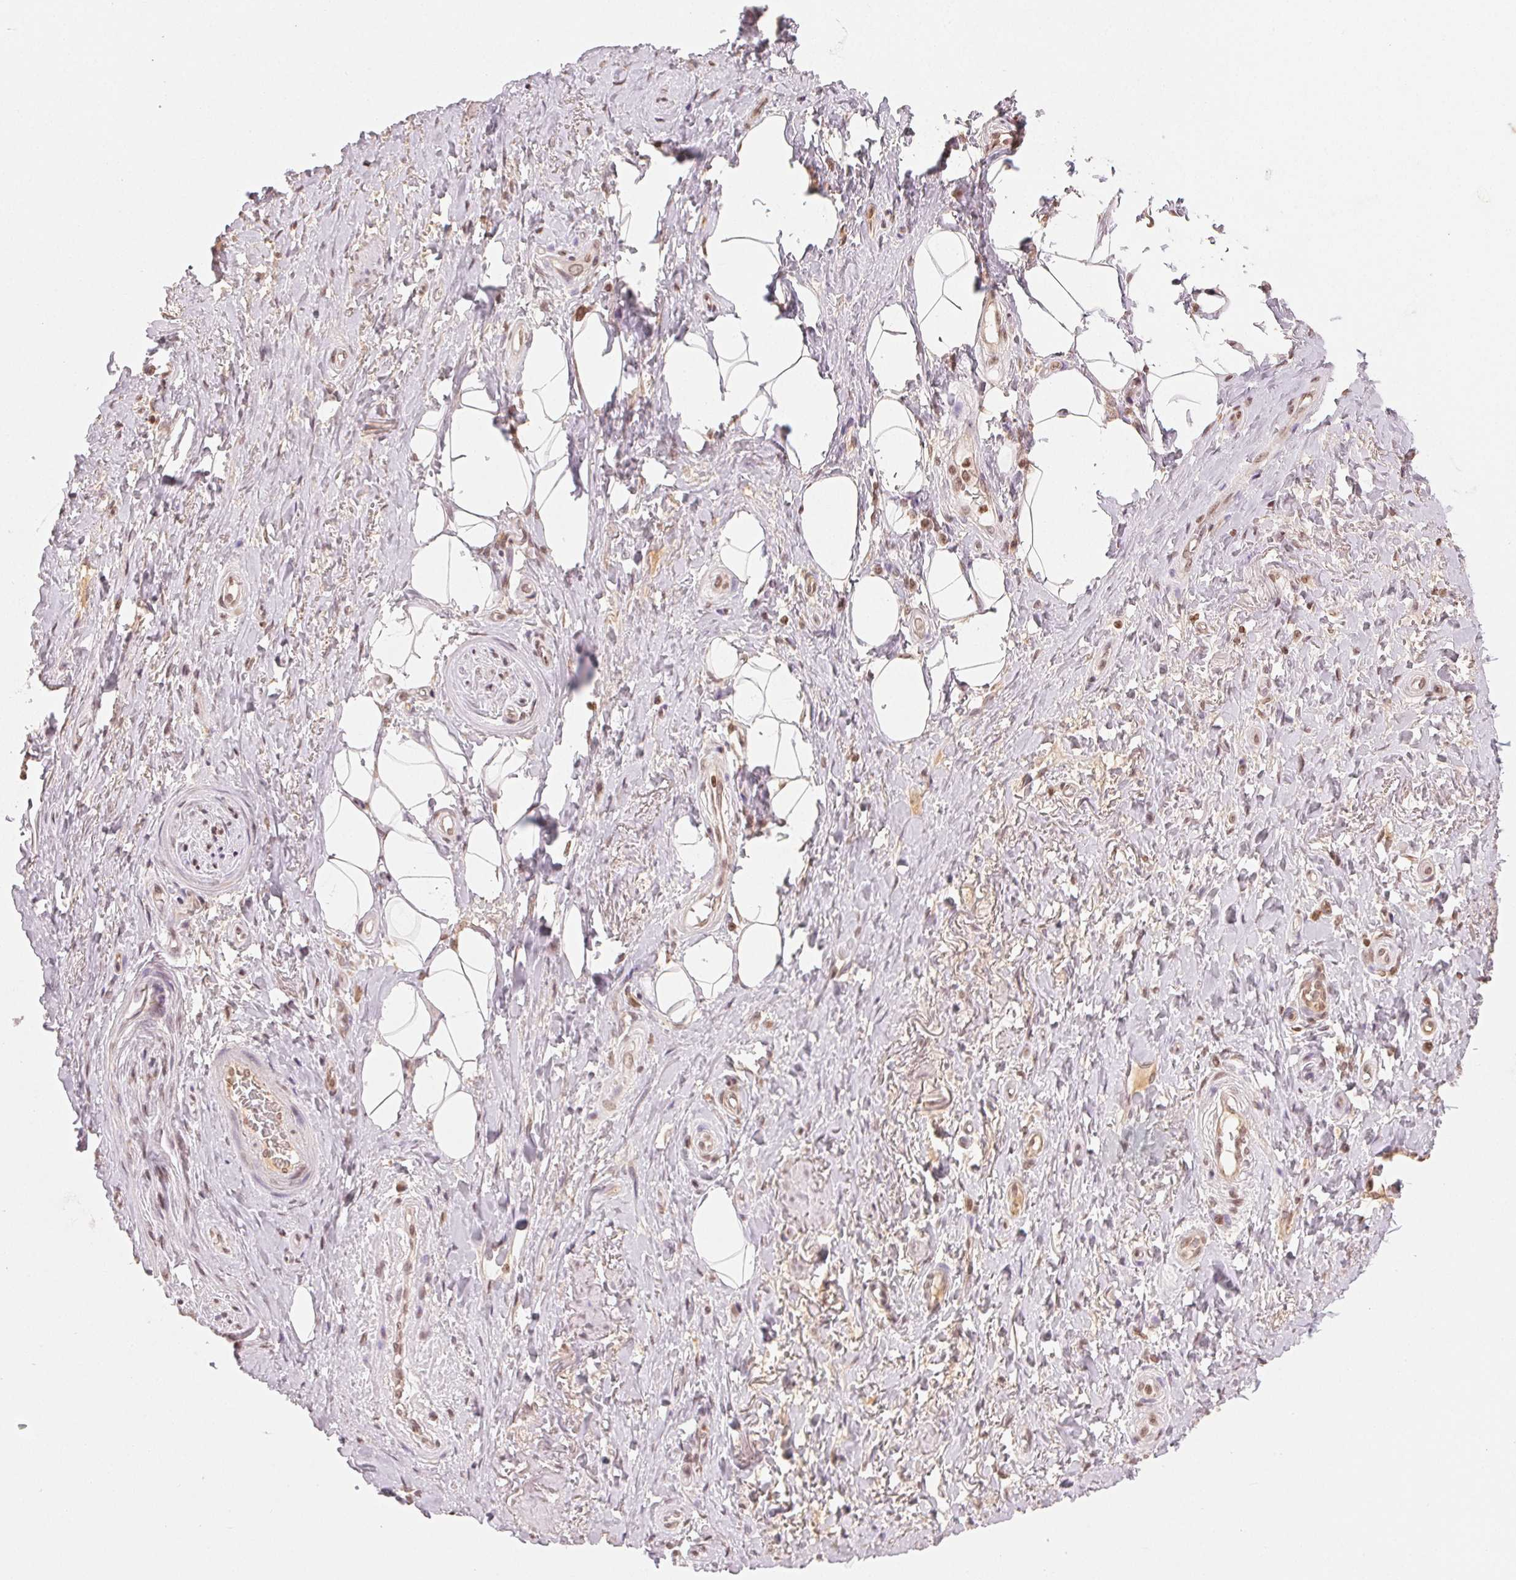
{"staining": {"intensity": "moderate", "quantity": "25%-75%", "location": "nuclear"}, "tissue": "adipose tissue", "cell_type": "Adipocytes", "image_type": "normal", "snomed": [{"axis": "morphology", "description": "Normal tissue, NOS"}, {"axis": "topography", "description": "Anal"}, {"axis": "topography", "description": "Peripheral nerve tissue"}], "caption": "The immunohistochemical stain highlights moderate nuclear positivity in adipocytes of normal adipose tissue. (DAB IHC with brightfield microscopy, high magnification).", "gene": "TBP", "patient": {"sex": "male", "age": 53}}